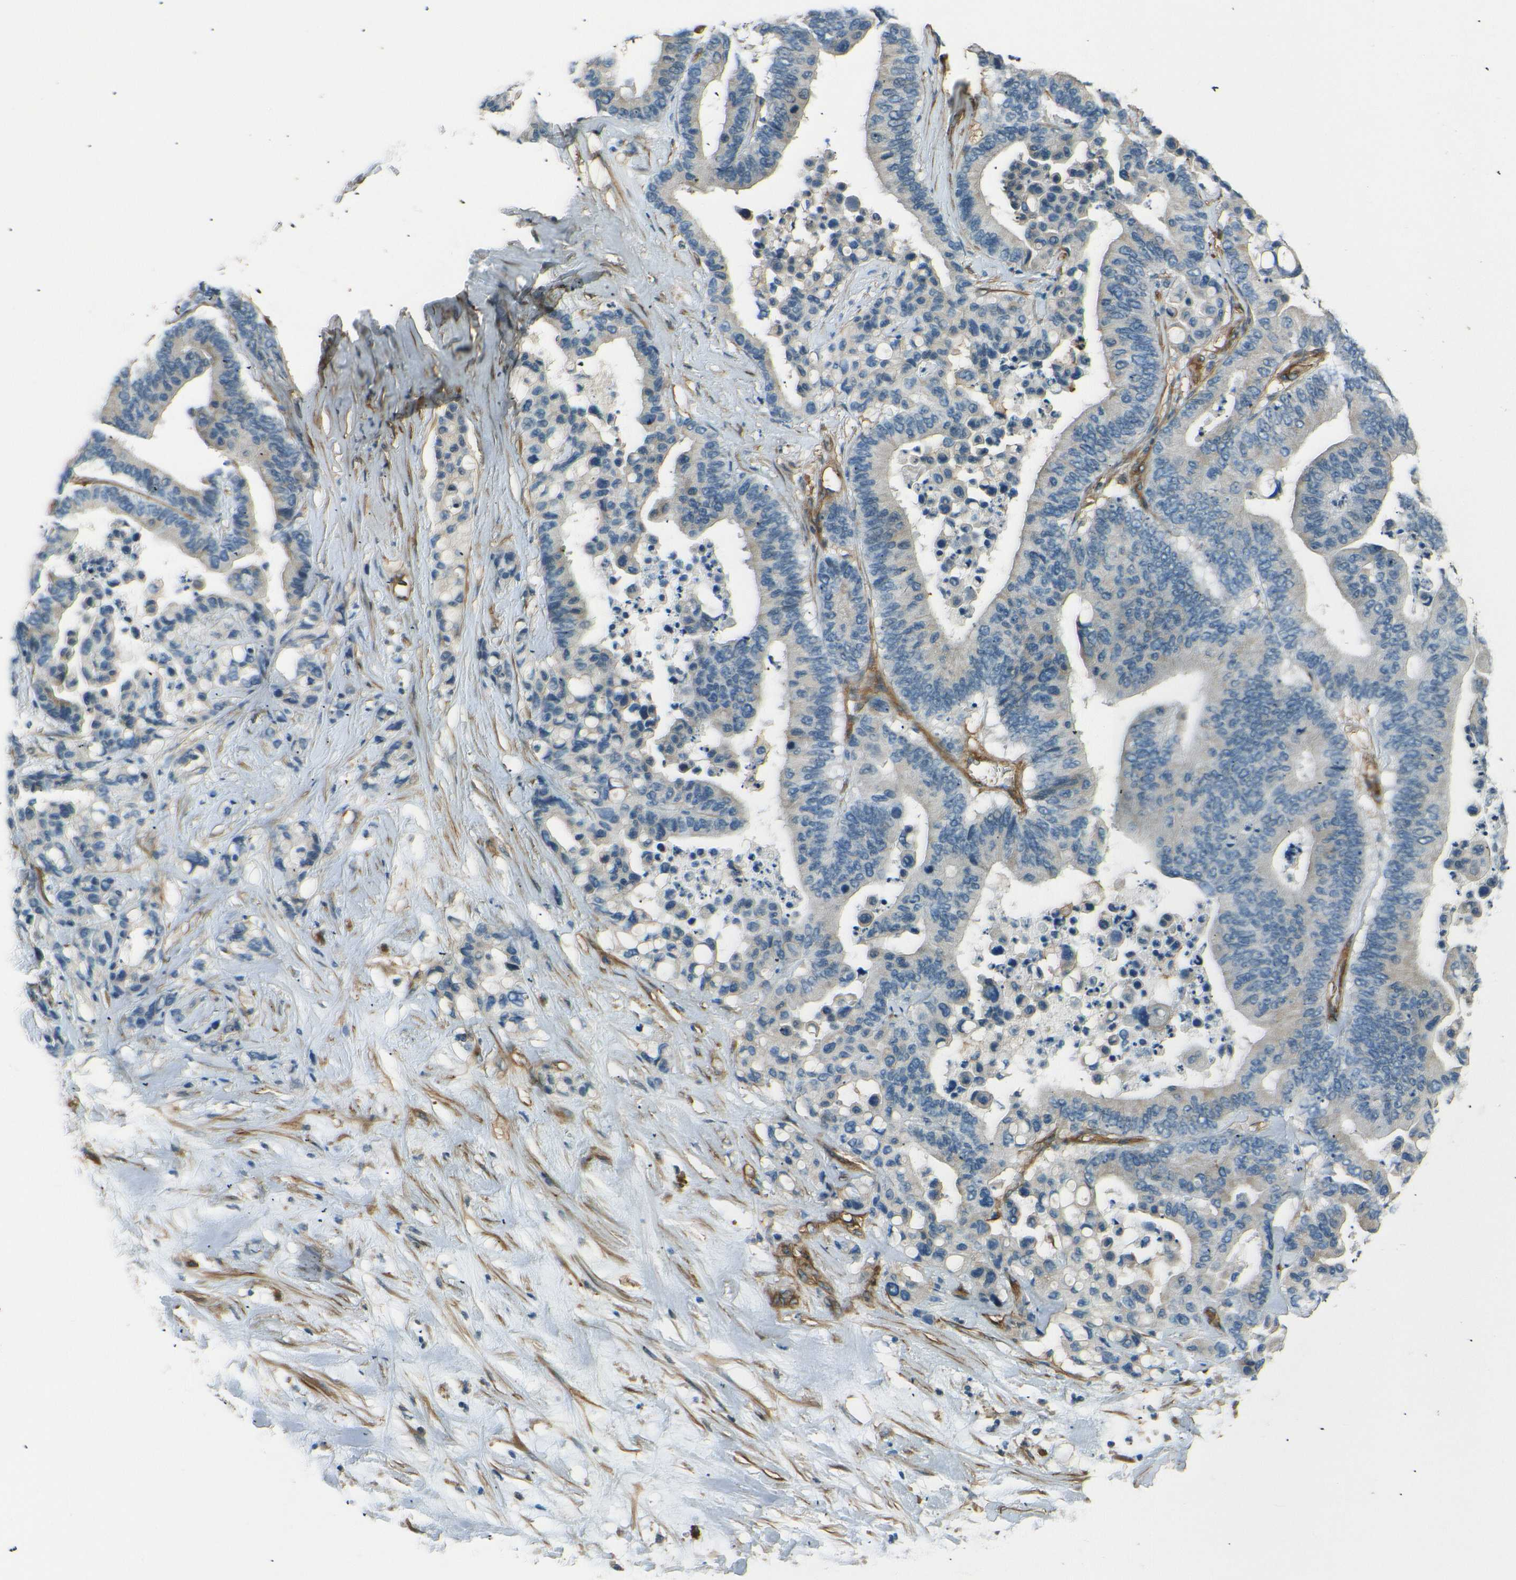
{"staining": {"intensity": "weak", "quantity": "25%-75%", "location": "cytoplasmic/membranous"}, "tissue": "colorectal cancer", "cell_type": "Tumor cells", "image_type": "cancer", "snomed": [{"axis": "morphology", "description": "Normal tissue, NOS"}, {"axis": "morphology", "description": "Adenocarcinoma, NOS"}, {"axis": "topography", "description": "Colon"}], "caption": "Immunohistochemical staining of human colorectal cancer exhibits low levels of weak cytoplasmic/membranous positivity in about 25%-75% of tumor cells.", "gene": "ENTPD1", "patient": {"sex": "male", "age": 82}}